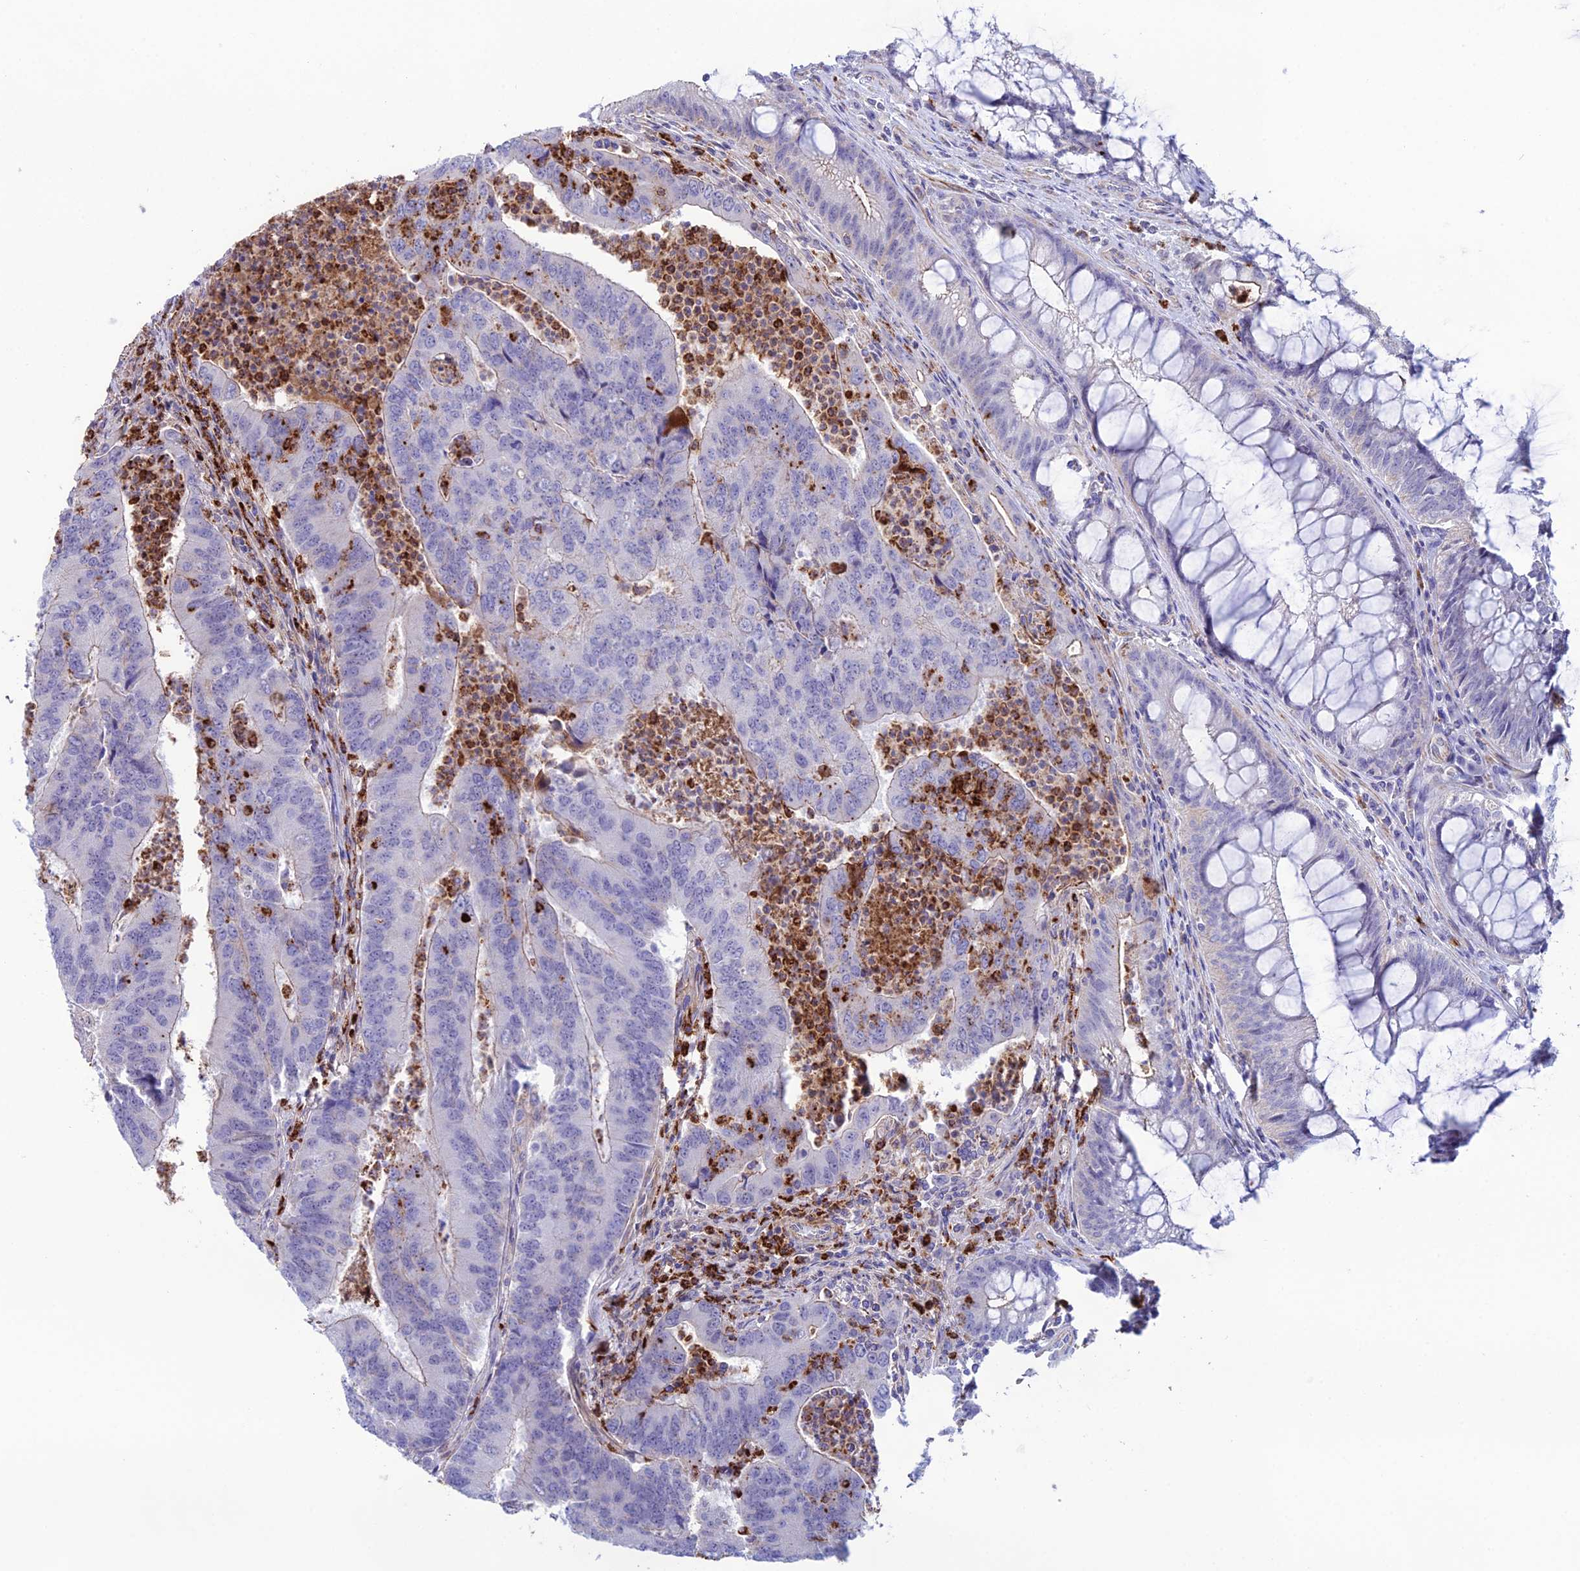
{"staining": {"intensity": "weak", "quantity": "<25%", "location": "cytoplasmic/membranous"}, "tissue": "colorectal cancer", "cell_type": "Tumor cells", "image_type": "cancer", "snomed": [{"axis": "morphology", "description": "Adenocarcinoma, NOS"}, {"axis": "topography", "description": "Colon"}], "caption": "A histopathology image of colorectal adenocarcinoma stained for a protein demonstrates no brown staining in tumor cells.", "gene": "COL6A6", "patient": {"sex": "female", "age": 67}}